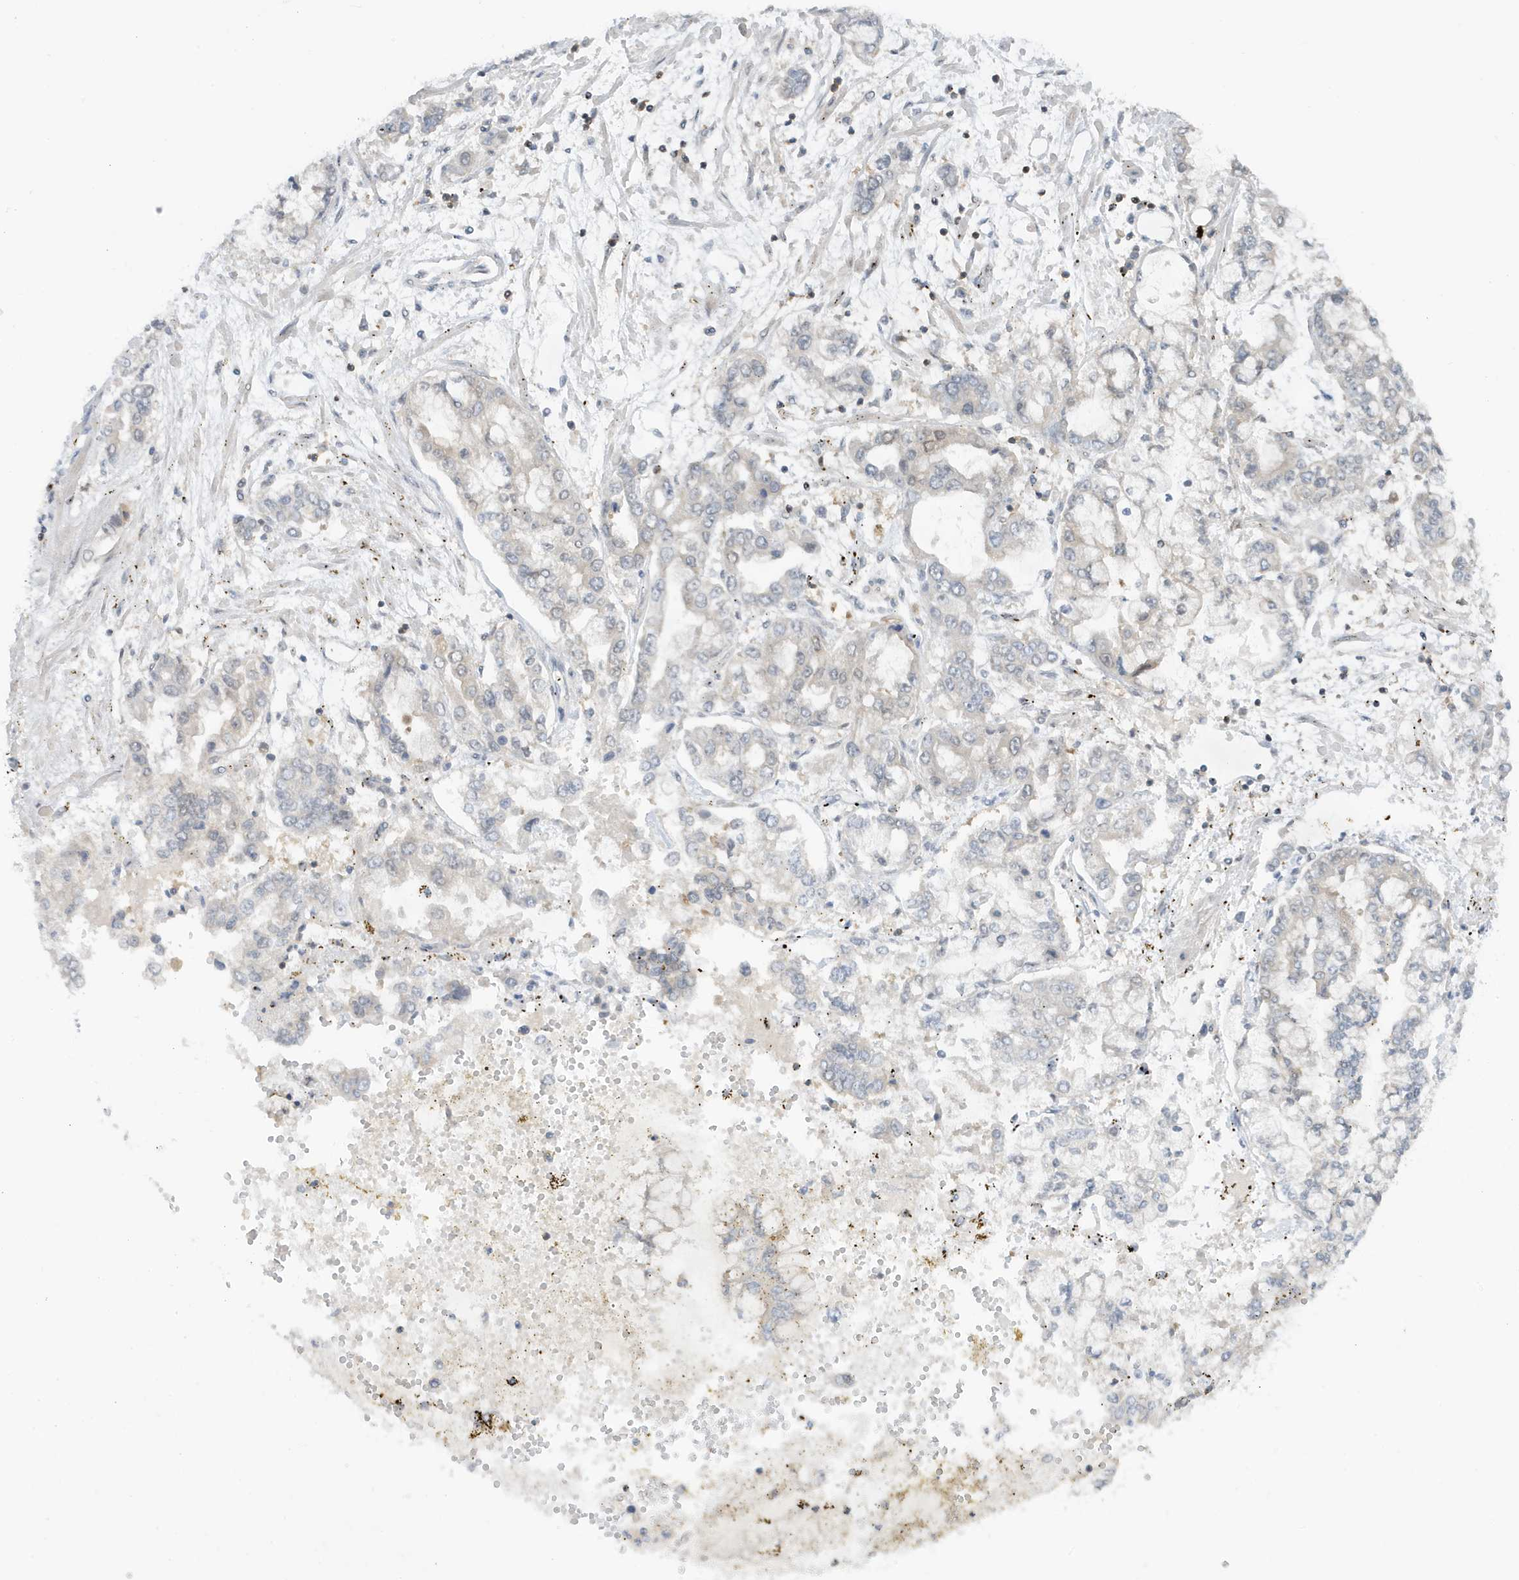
{"staining": {"intensity": "negative", "quantity": "none", "location": "none"}, "tissue": "stomach cancer", "cell_type": "Tumor cells", "image_type": "cancer", "snomed": [{"axis": "morphology", "description": "Normal tissue, NOS"}, {"axis": "morphology", "description": "Adenocarcinoma, NOS"}, {"axis": "topography", "description": "Stomach, upper"}, {"axis": "topography", "description": "Stomach"}], "caption": "Tumor cells are negative for brown protein staining in stomach adenocarcinoma.", "gene": "OGA", "patient": {"sex": "male", "age": 76}}